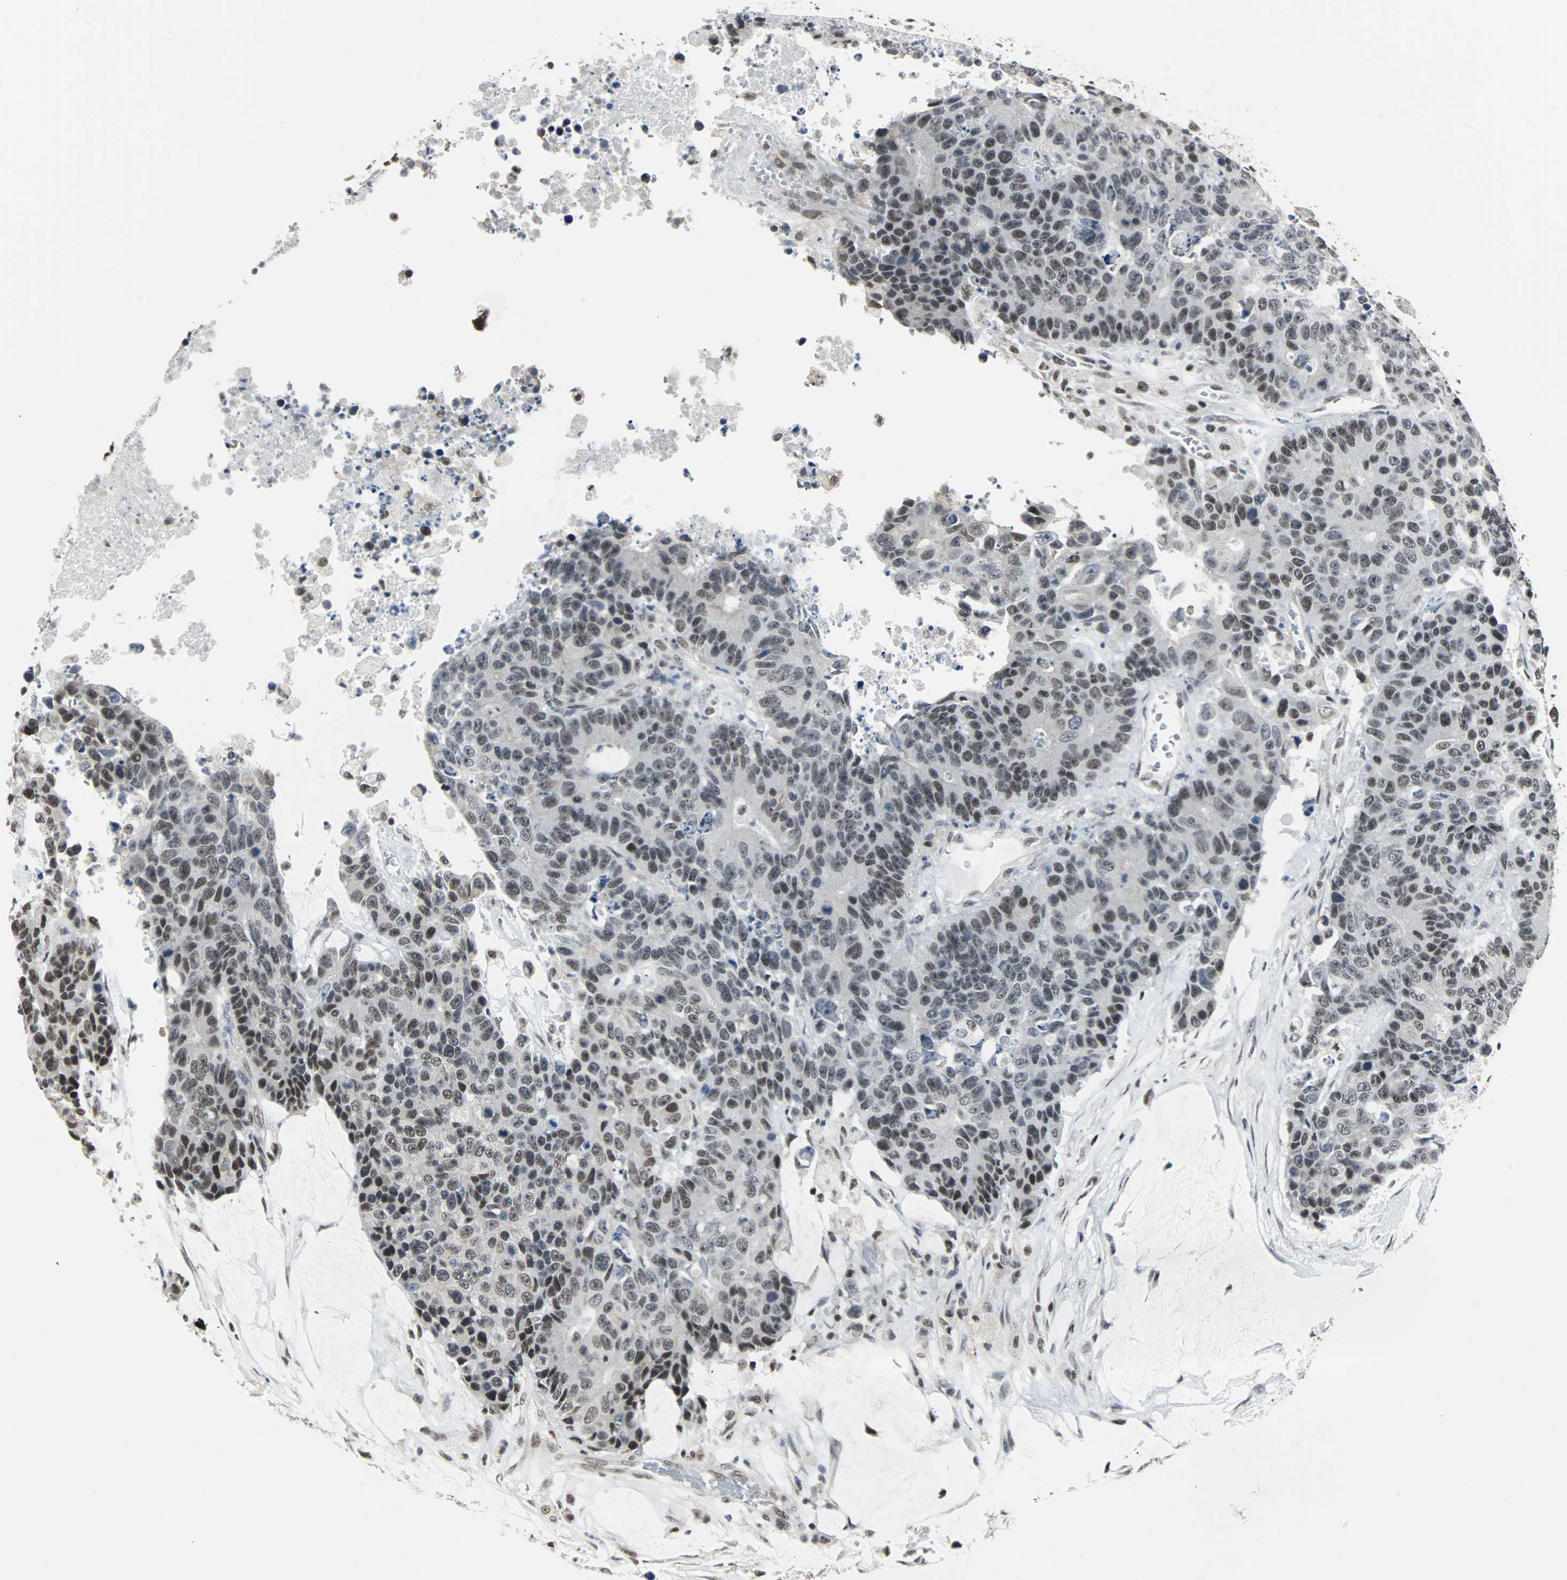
{"staining": {"intensity": "weak", "quantity": ">75%", "location": "nuclear"}, "tissue": "colorectal cancer", "cell_type": "Tumor cells", "image_type": "cancer", "snomed": [{"axis": "morphology", "description": "Adenocarcinoma, NOS"}, {"axis": "topography", "description": "Colon"}], "caption": "Immunohistochemical staining of human colorectal adenocarcinoma demonstrates low levels of weak nuclear staining in approximately >75% of tumor cells.", "gene": "TERF2IP", "patient": {"sex": "female", "age": 86}}